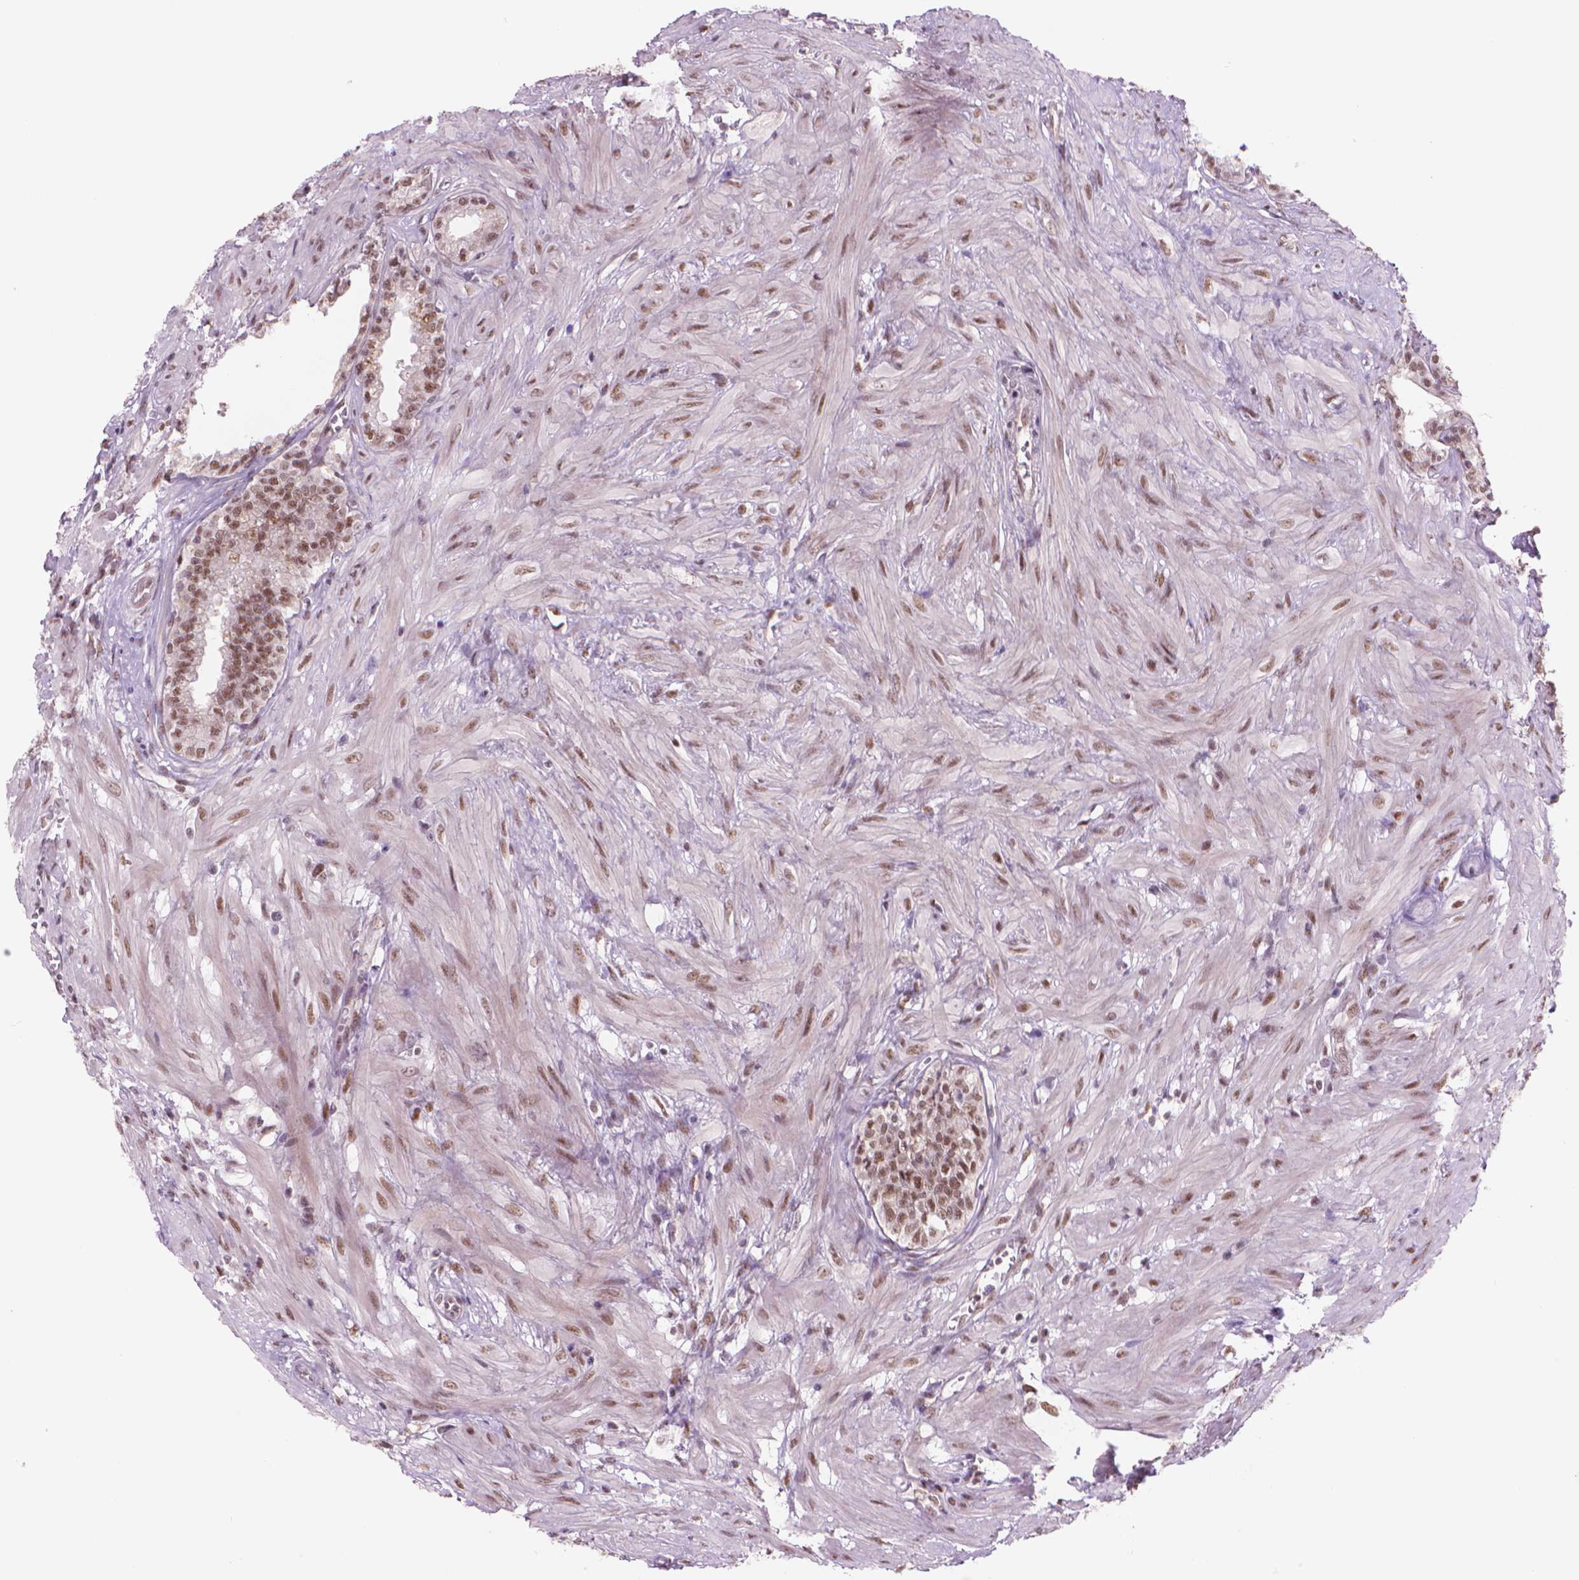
{"staining": {"intensity": "moderate", "quantity": ">75%", "location": "nuclear"}, "tissue": "seminal vesicle", "cell_type": "Glandular cells", "image_type": "normal", "snomed": [{"axis": "morphology", "description": "Normal tissue, NOS"}, {"axis": "morphology", "description": "Urothelial carcinoma, NOS"}, {"axis": "topography", "description": "Urinary bladder"}, {"axis": "topography", "description": "Seminal veicle"}], "caption": "A brown stain labels moderate nuclear positivity of a protein in glandular cells of benign seminal vesicle.", "gene": "POLR3D", "patient": {"sex": "male", "age": 76}}